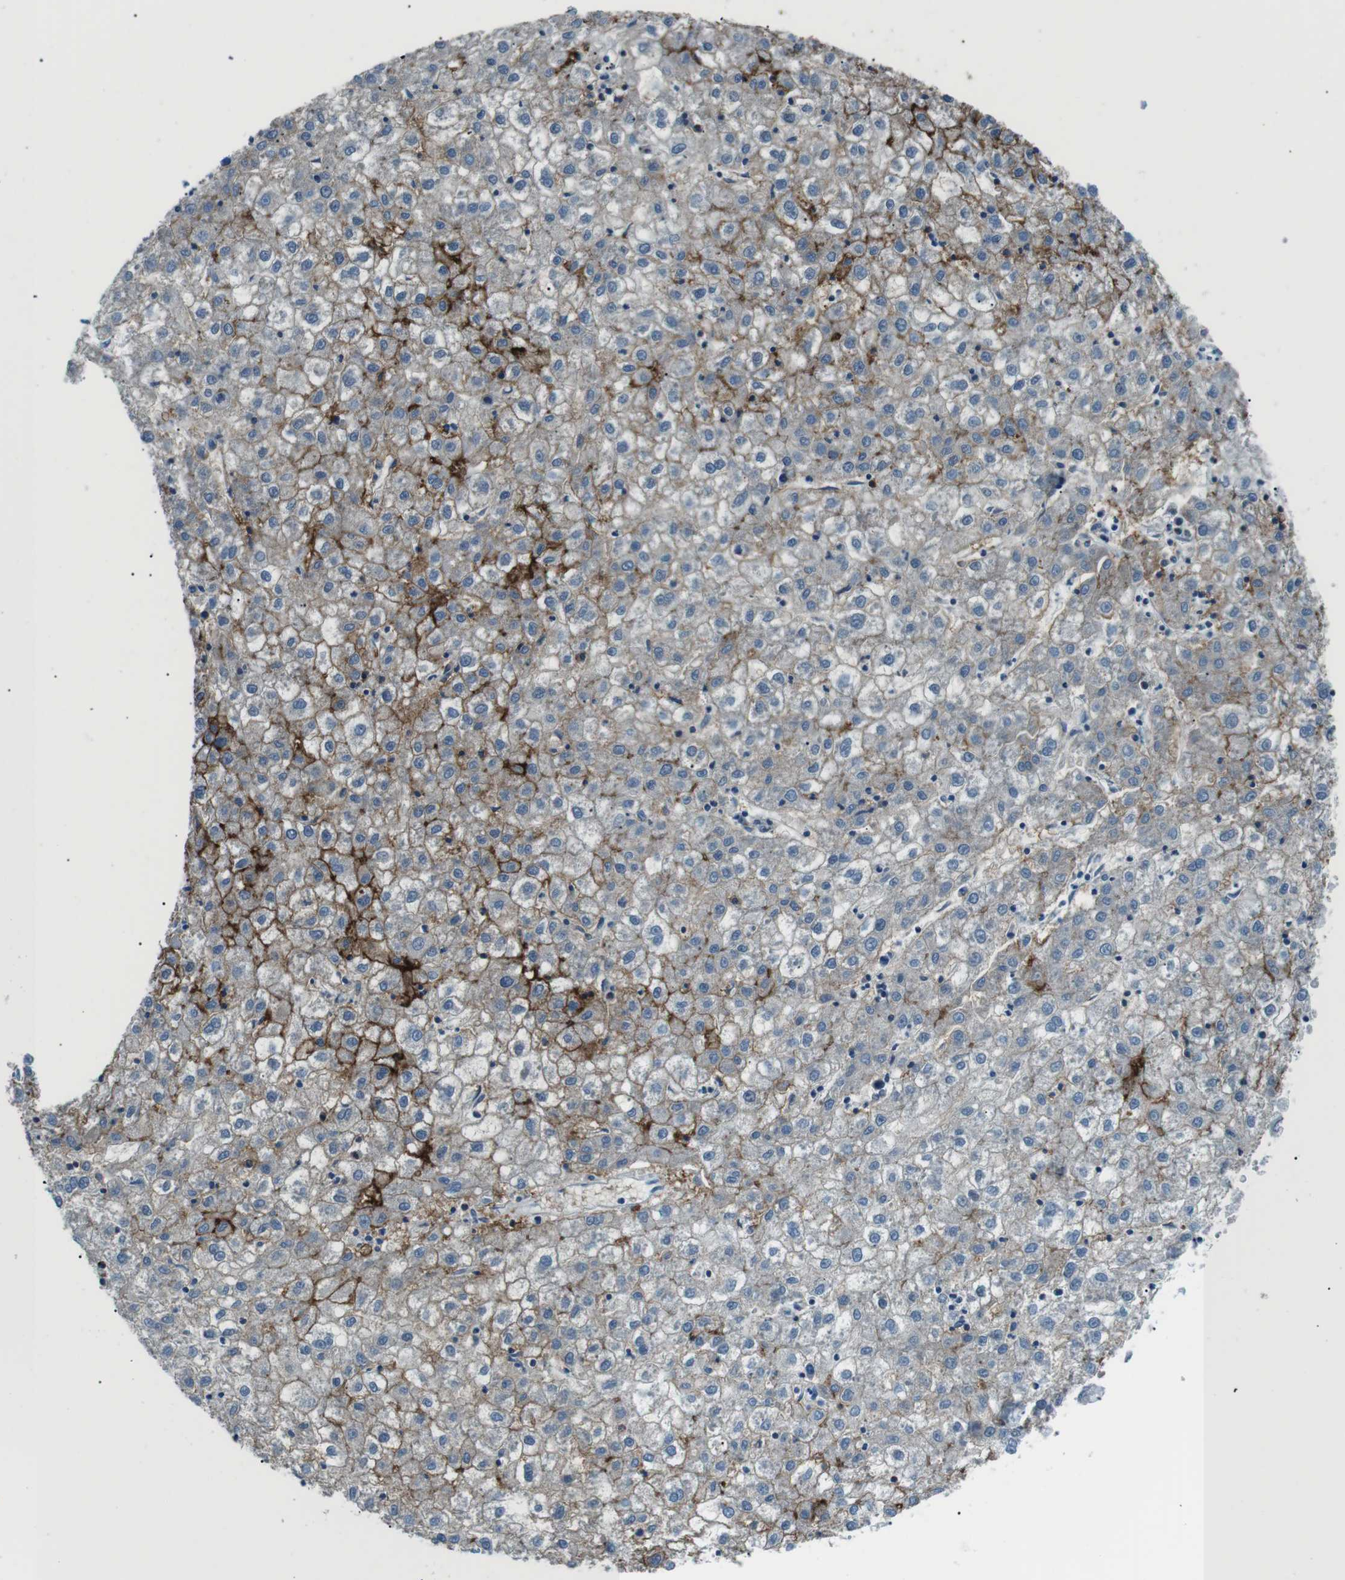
{"staining": {"intensity": "moderate", "quantity": "<25%", "location": "cytoplasmic/membranous"}, "tissue": "liver cancer", "cell_type": "Tumor cells", "image_type": "cancer", "snomed": [{"axis": "morphology", "description": "Carcinoma, Hepatocellular, NOS"}, {"axis": "topography", "description": "Liver"}], "caption": "Tumor cells display moderate cytoplasmic/membranous expression in about <25% of cells in liver cancer.", "gene": "ST6GAL1", "patient": {"sex": "male", "age": 72}}